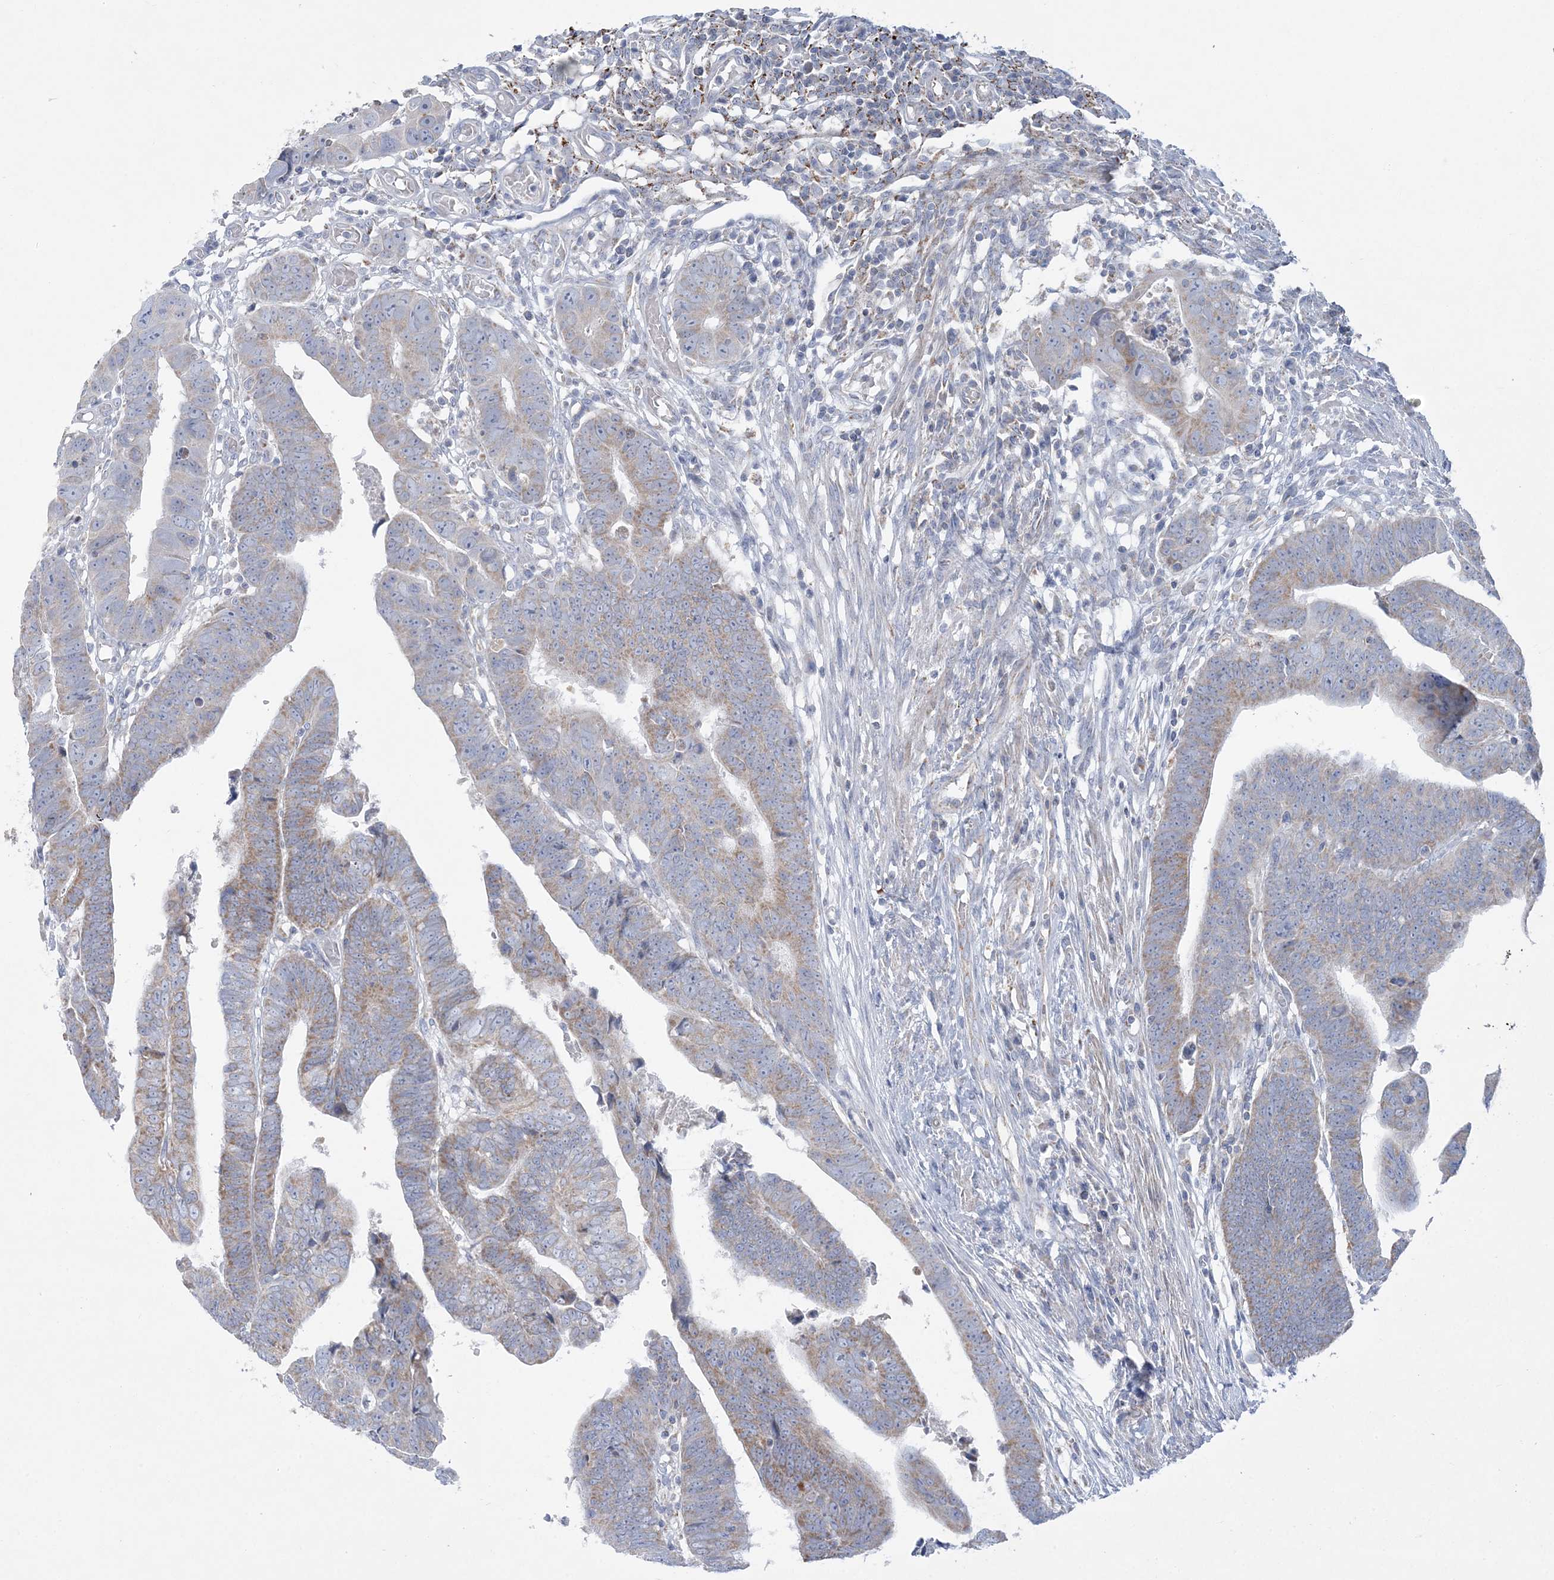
{"staining": {"intensity": "weak", "quantity": ">75%", "location": "cytoplasmic/membranous"}, "tissue": "colorectal cancer", "cell_type": "Tumor cells", "image_type": "cancer", "snomed": [{"axis": "morphology", "description": "Adenocarcinoma, NOS"}, {"axis": "topography", "description": "Rectum"}], "caption": "A histopathology image of human colorectal cancer stained for a protein displays weak cytoplasmic/membranous brown staining in tumor cells.", "gene": "TBC1D7", "patient": {"sex": "female", "age": 65}}